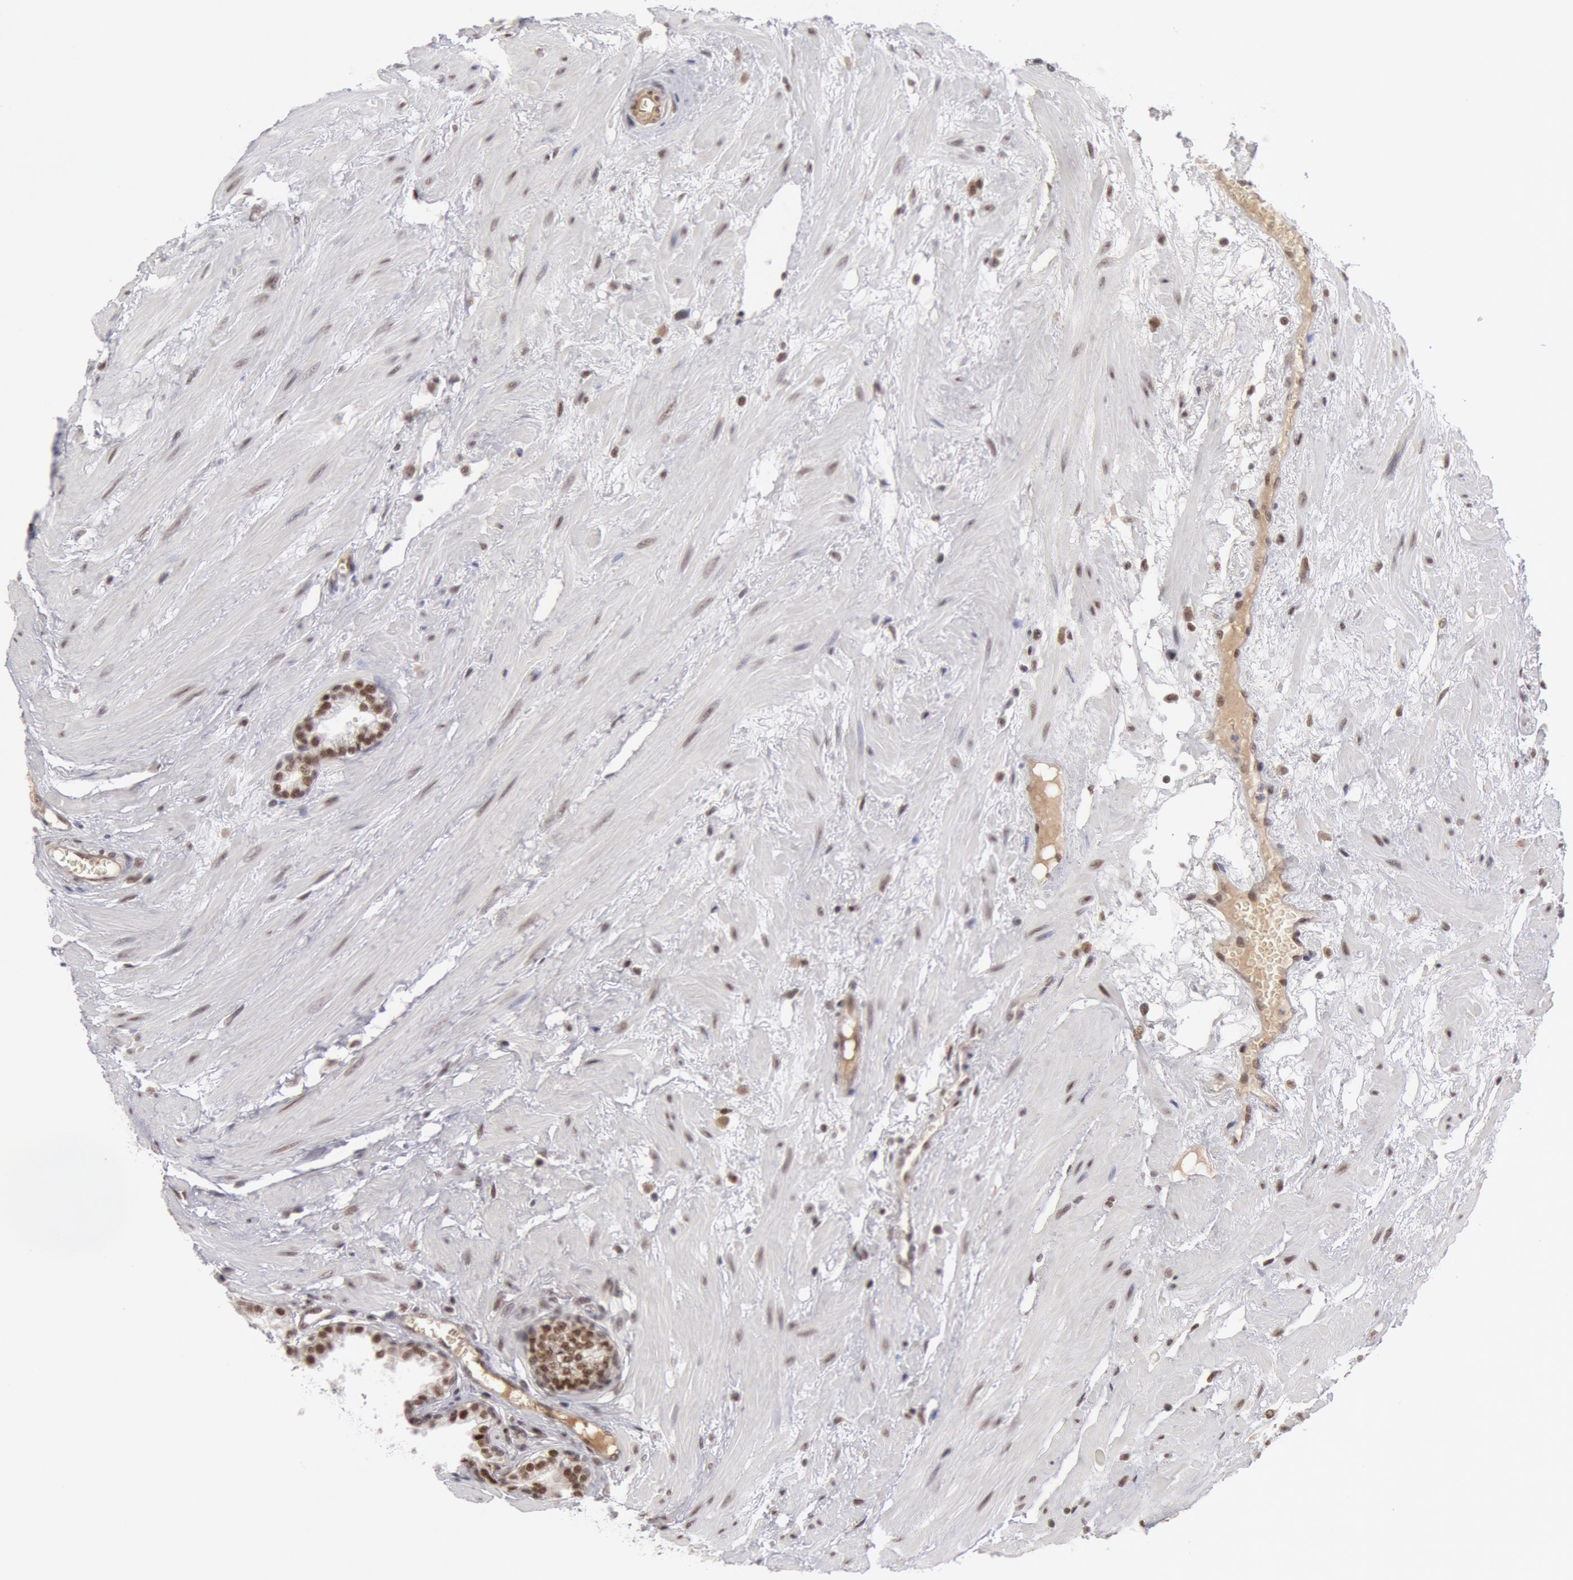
{"staining": {"intensity": "moderate", "quantity": ">75%", "location": "nuclear"}, "tissue": "prostate", "cell_type": "Glandular cells", "image_type": "normal", "snomed": [{"axis": "morphology", "description": "Normal tissue, NOS"}, {"axis": "topography", "description": "Prostate"}], "caption": "Immunohistochemical staining of normal human prostate exhibits medium levels of moderate nuclear expression in approximately >75% of glandular cells.", "gene": "PPP4R3B", "patient": {"sex": "male", "age": 64}}